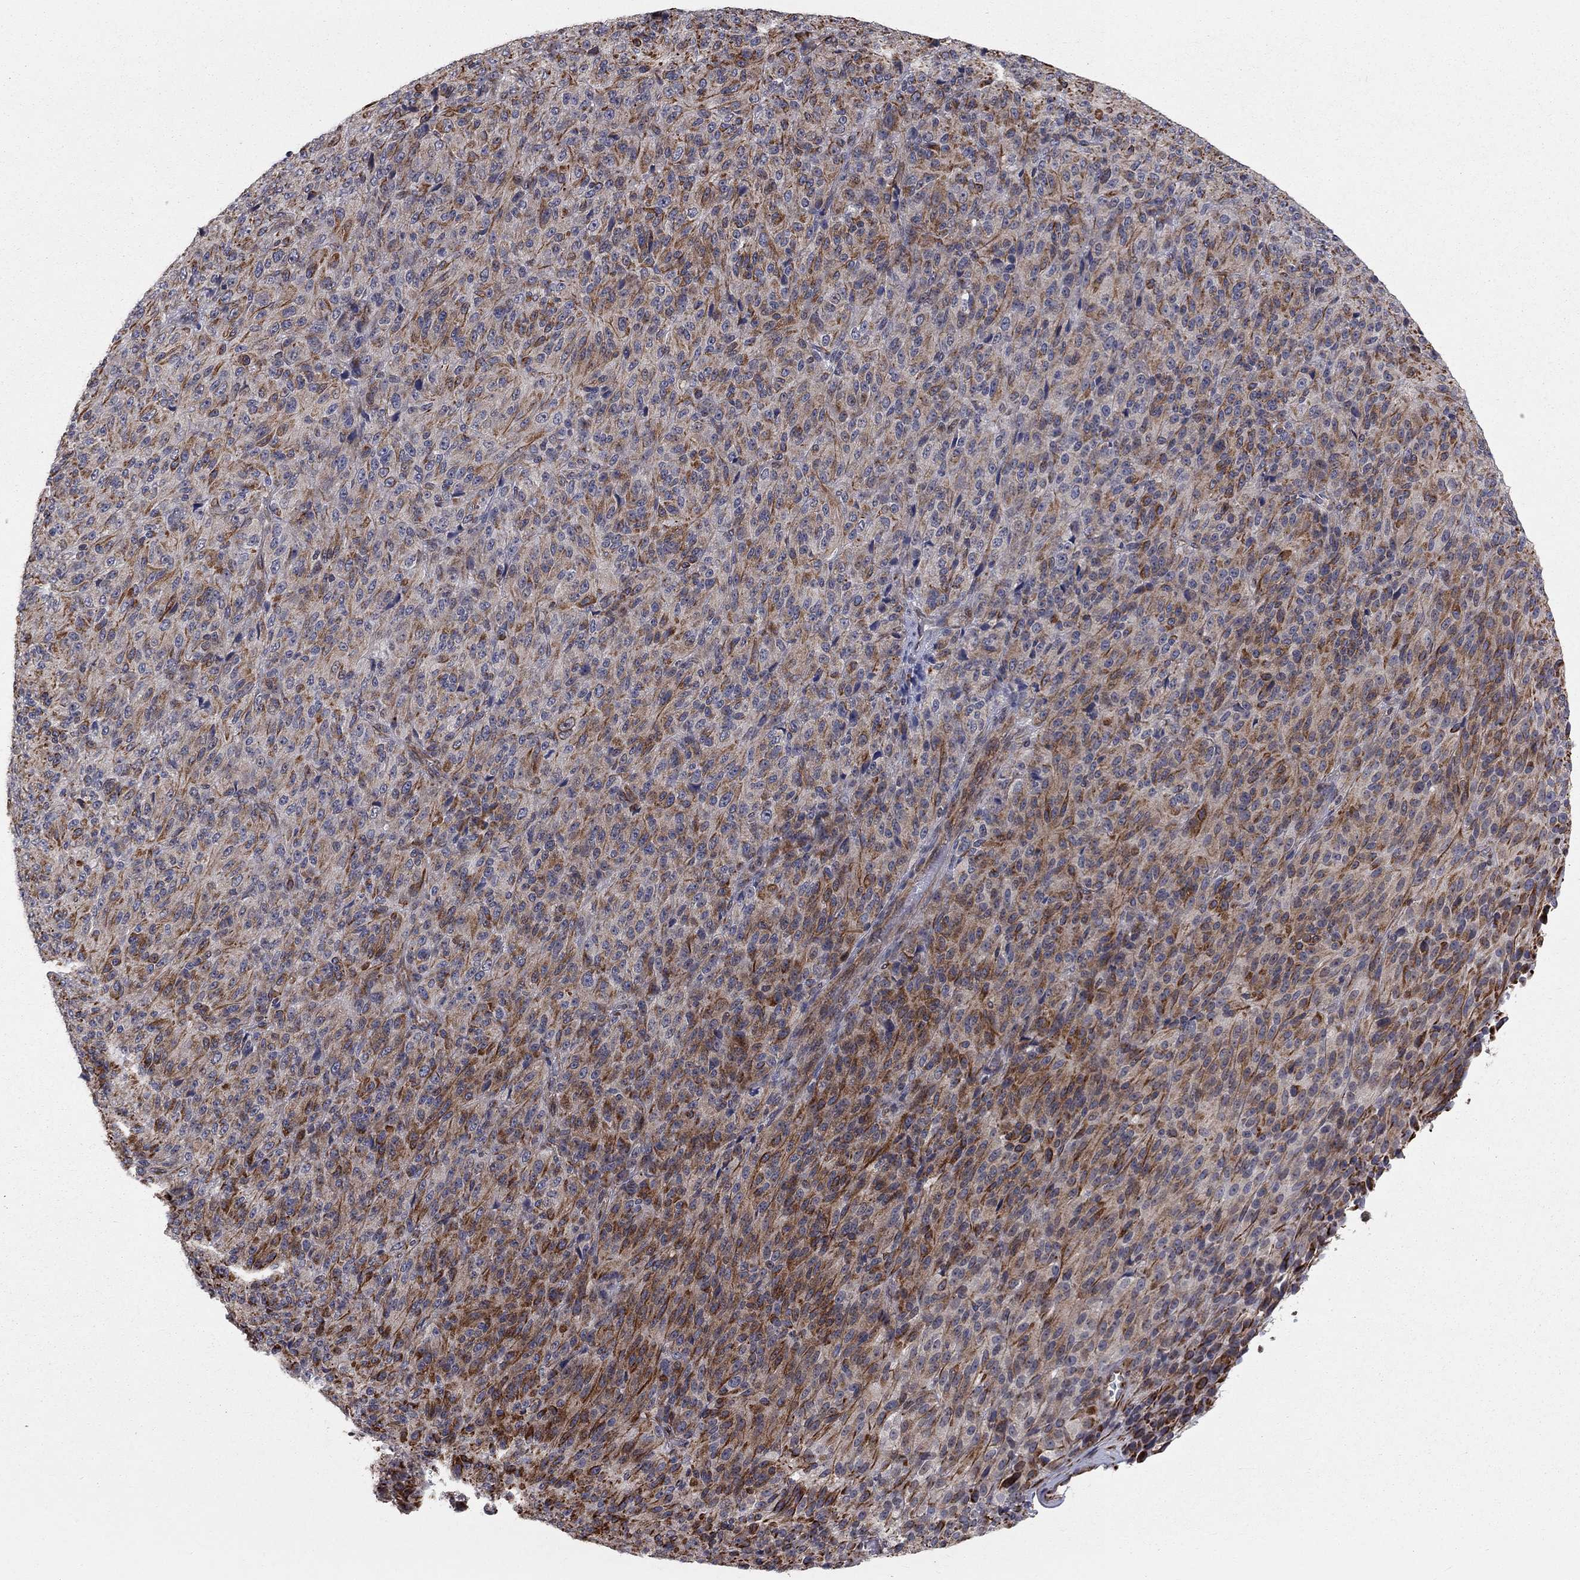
{"staining": {"intensity": "strong", "quantity": "<25%", "location": "cytoplasmic/membranous"}, "tissue": "melanoma", "cell_type": "Tumor cells", "image_type": "cancer", "snomed": [{"axis": "morphology", "description": "Malignant melanoma, Metastatic site"}, {"axis": "topography", "description": "Brain"}], "caption": "Tumor cells exhibit medium levels of strong cytoplasmic/membranous staining in approximately <25% of cells in human melanoma.", "gene": "MSRA", "patient": {"sex": "female", "age": 56}}